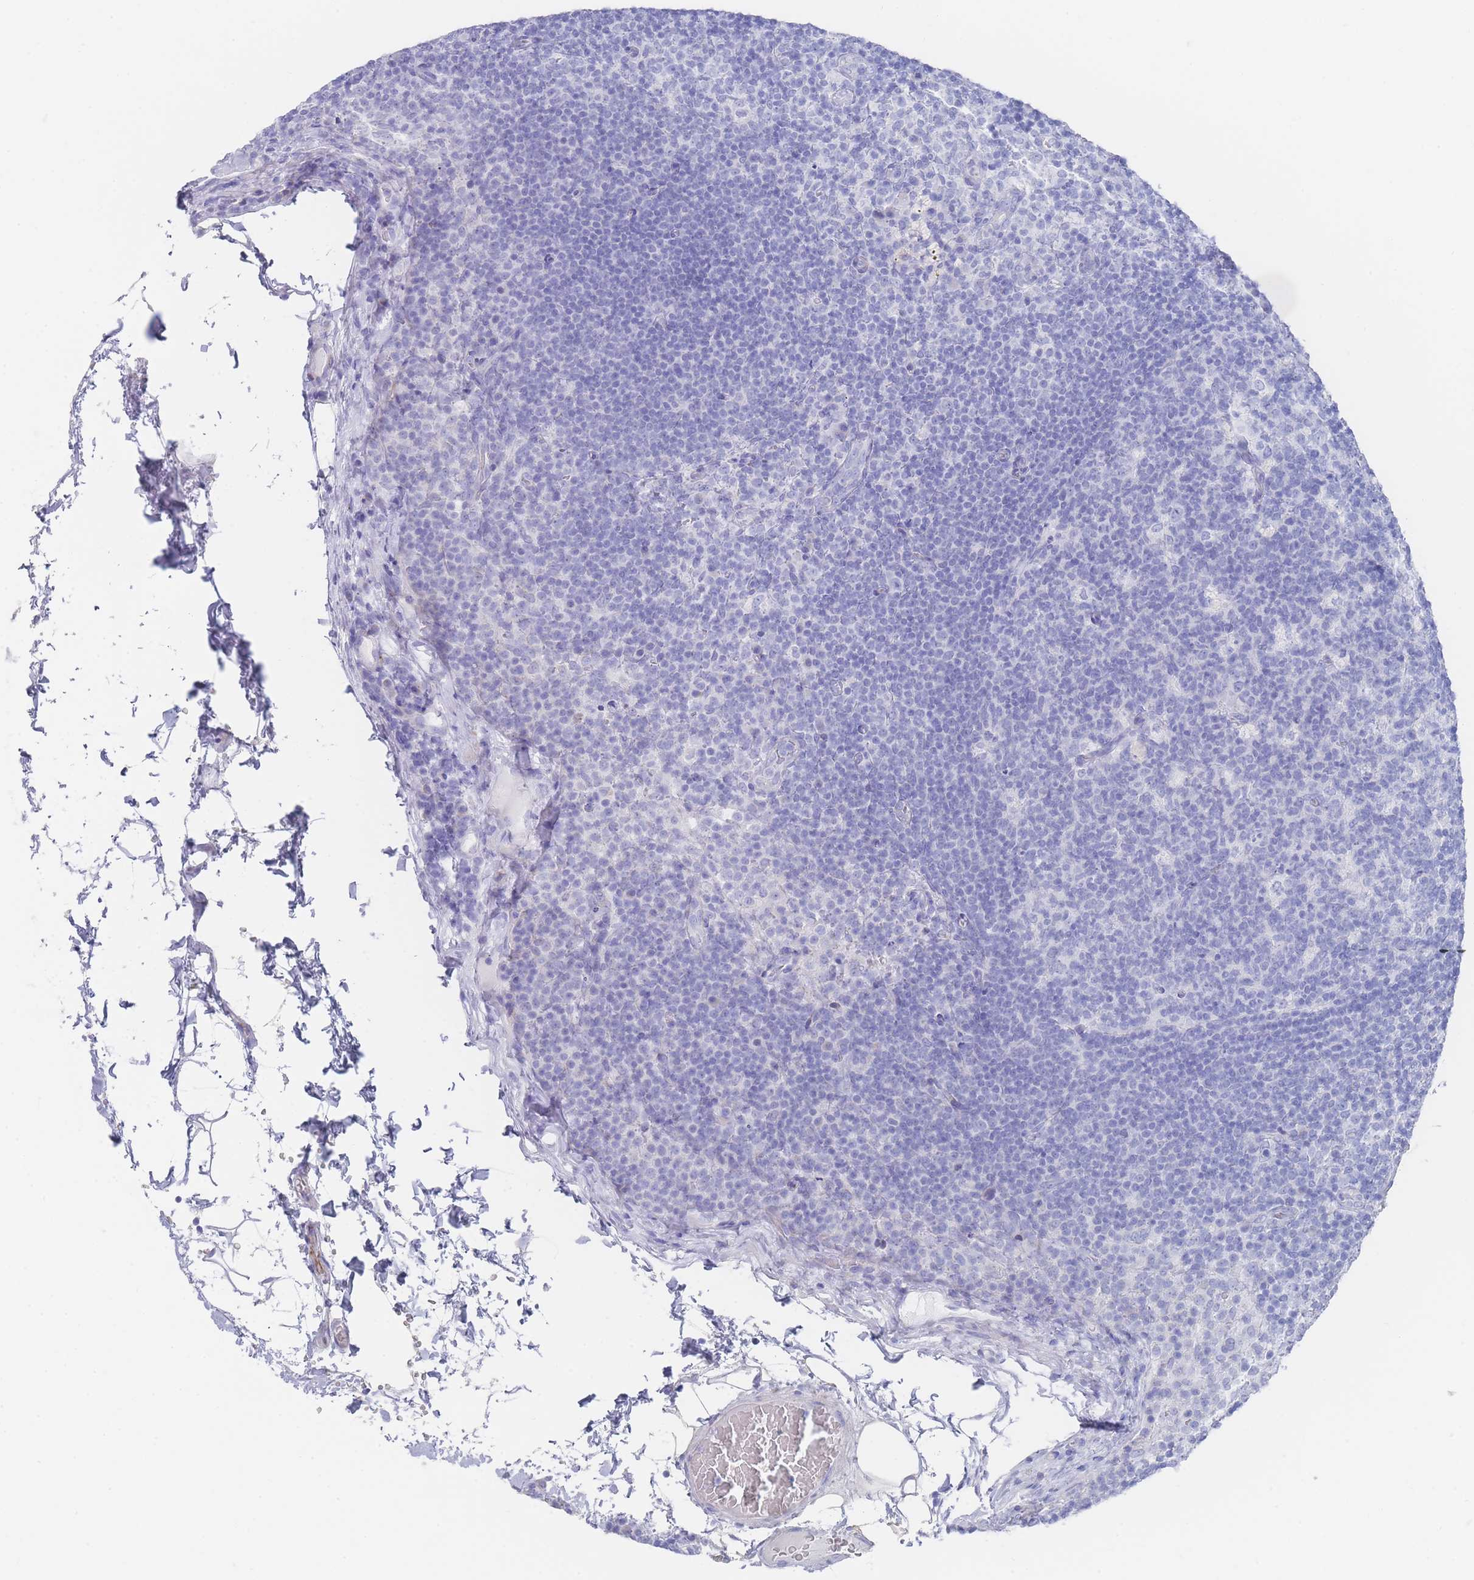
{"staining": {"intensity": "negative", "quantity": "none", "location": "none"}, "tissue": "lymph node", "cell_type": "Germinal center cells", "image_type": "normal", "snomed": [{"axis": "morphology", "description": "Normal tissue, NOS"}, {"axis": "topography", "description": "Lymph node"}], "caption": "High power microscopy histopathology image of an immunohistochemistry histopathology image of normal lymph node, revealing no significant positivity in germinal center cells.", "gene": "LRRC37A2", "patient": {"sex": "female", "age": 31}}